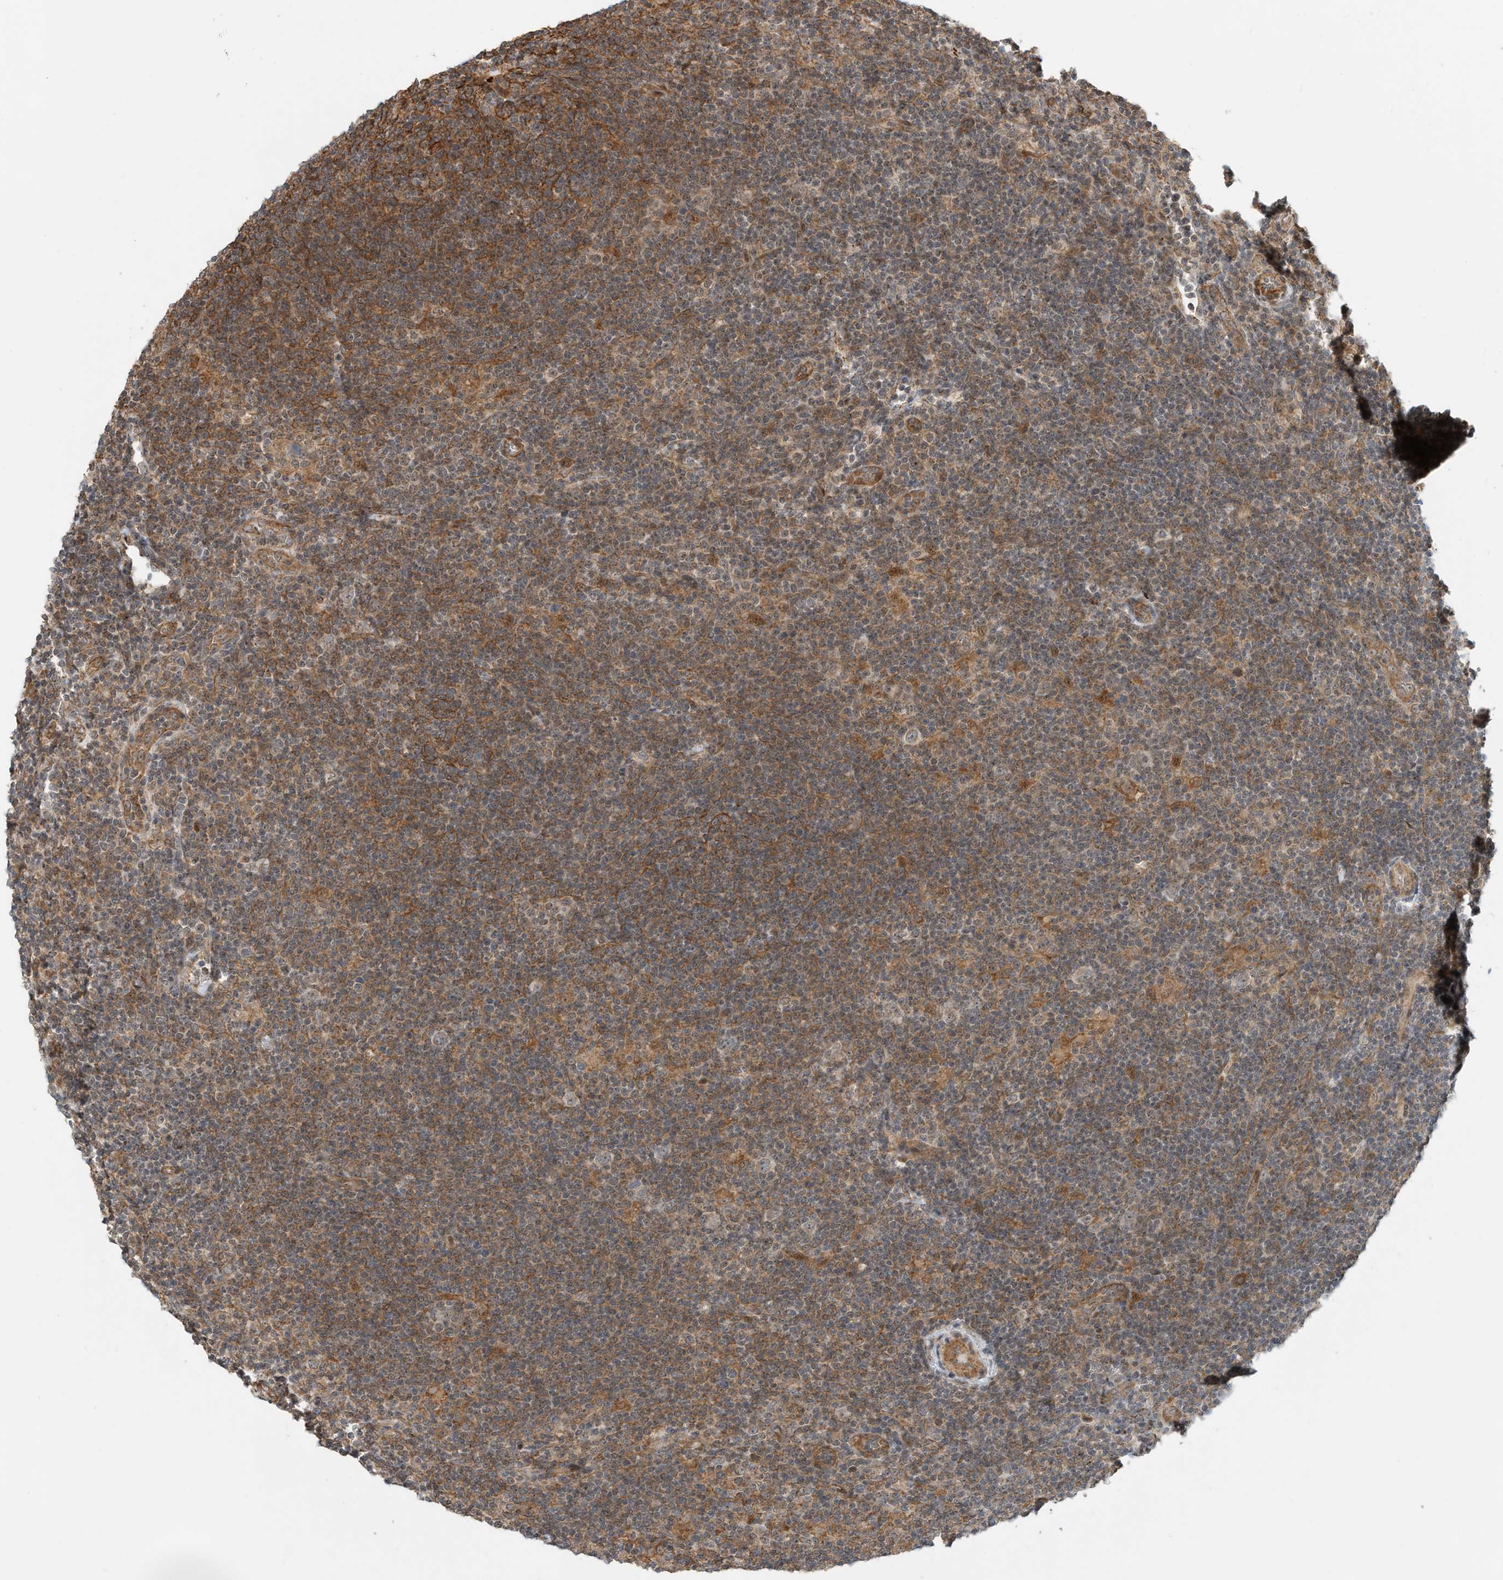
{"staining": {"intensity": "negative", "quantity": "none", "location": "none"}, "tissue": "lymphoma", "cell_type": "Tumor cells", "image_type": "cancer", "snomed": [{"axis": "morphology", "description": "Hodgkin's disease, NOS"}, {"axis": "topography", "description": "Lymph node"}], "caption": "Immunohistochemistry of human Hodgkin's disease exhibits no positivity in tumor cells.", "gene": "CPAMD8", "patient": {"sex": "female", "age": 57}}